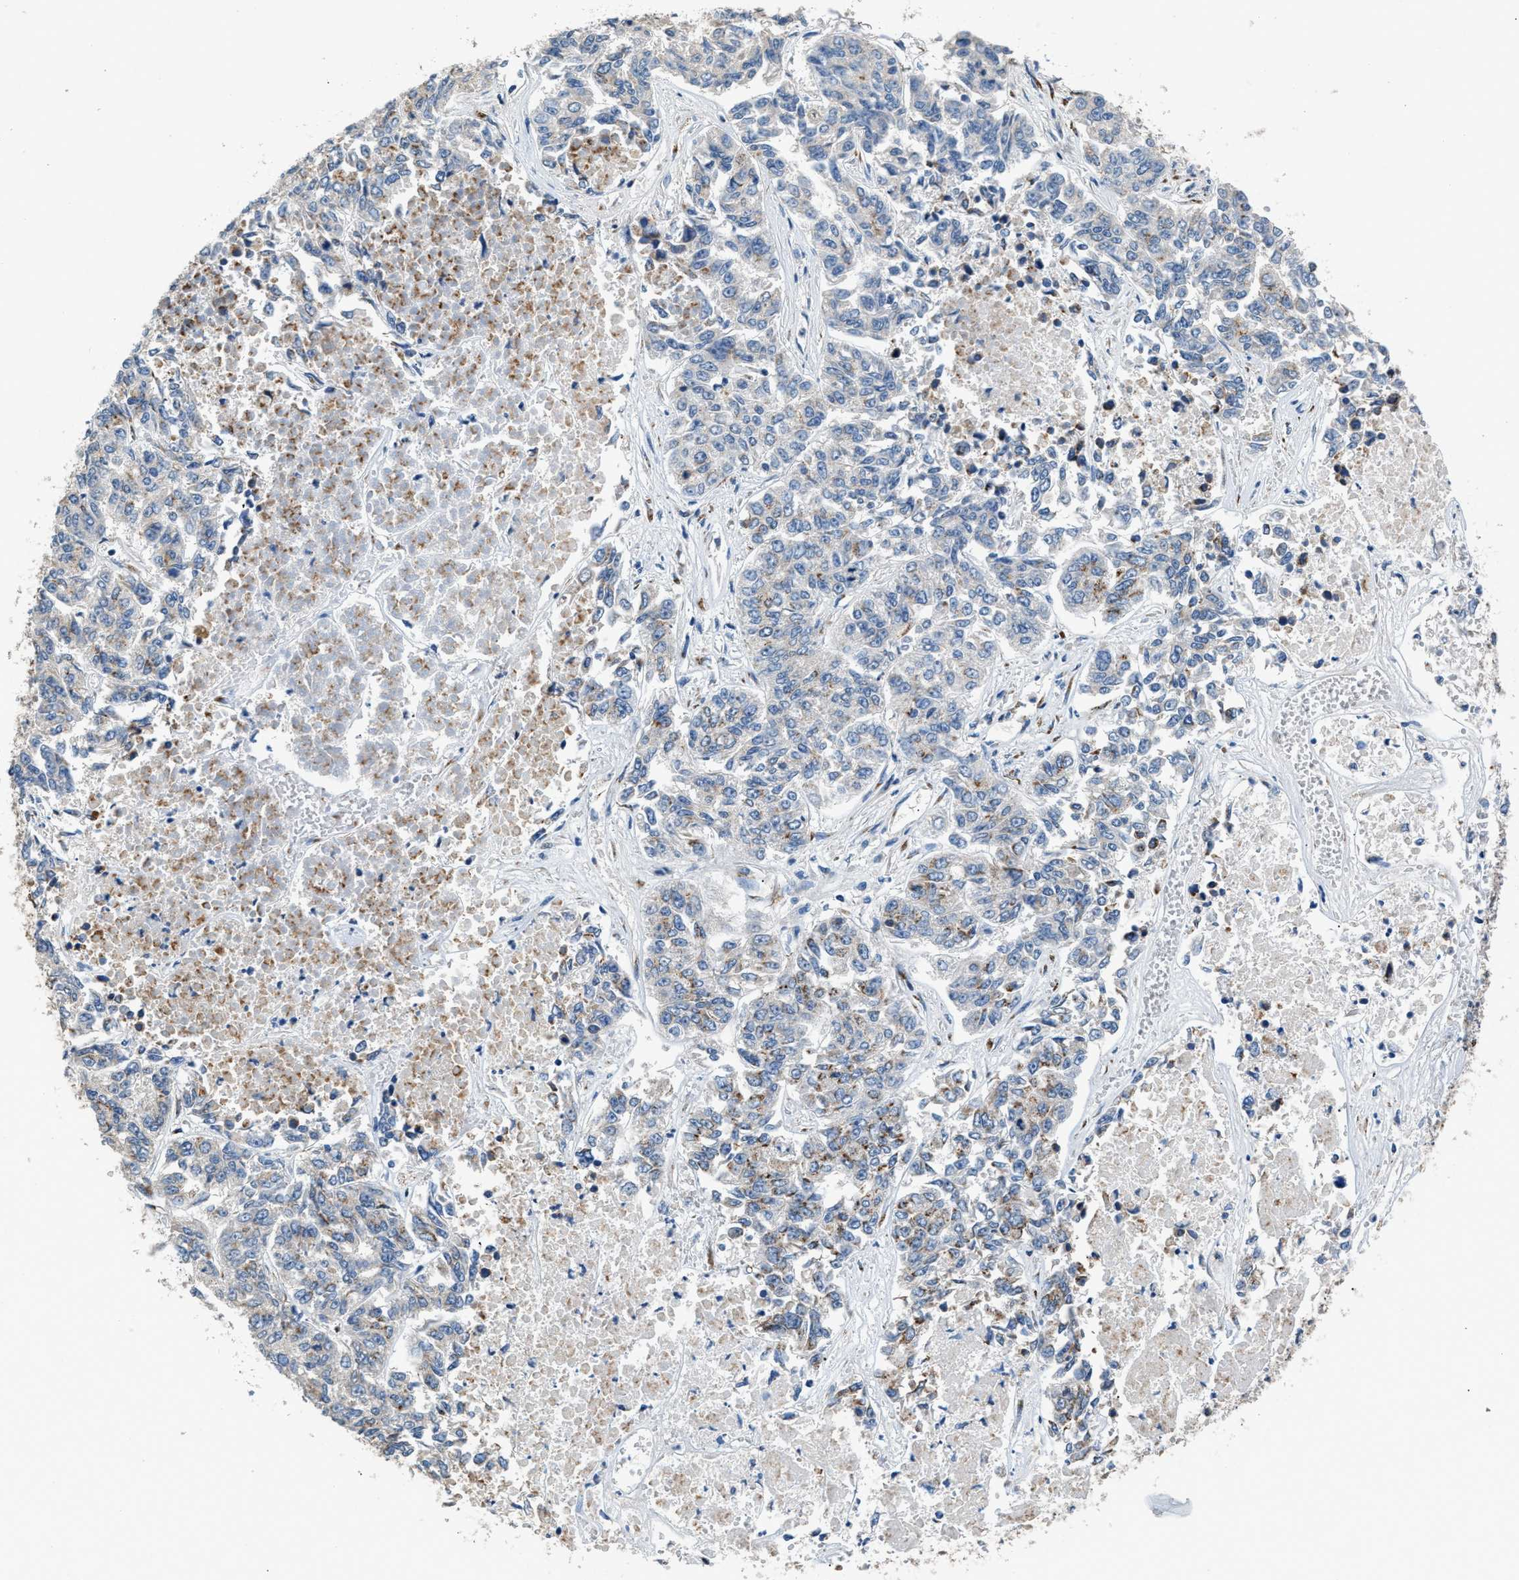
{"staining": {"intensity": "moderate", "quantity": "<25%", "location": "cytoplasmic/membranous"}, "tissue": "lung cancer", "cell_type": "Tumor cells", "image_type": "cancer", "snomed": [{"axis": "morphology", "description": "Adenocarcinoma, NOS"}, {"axis": "topography", "description": "Lung"}], "caption": "Protein expression analysis of human lung cancer (adenocarcinoma) reveals moderate cytoplasmic/membranous staining in approximately <25% of tumor cells. Nuclei are stained in blue.", "gene": "GOLM1", "patient": {"sex": "male", "age": 84}}